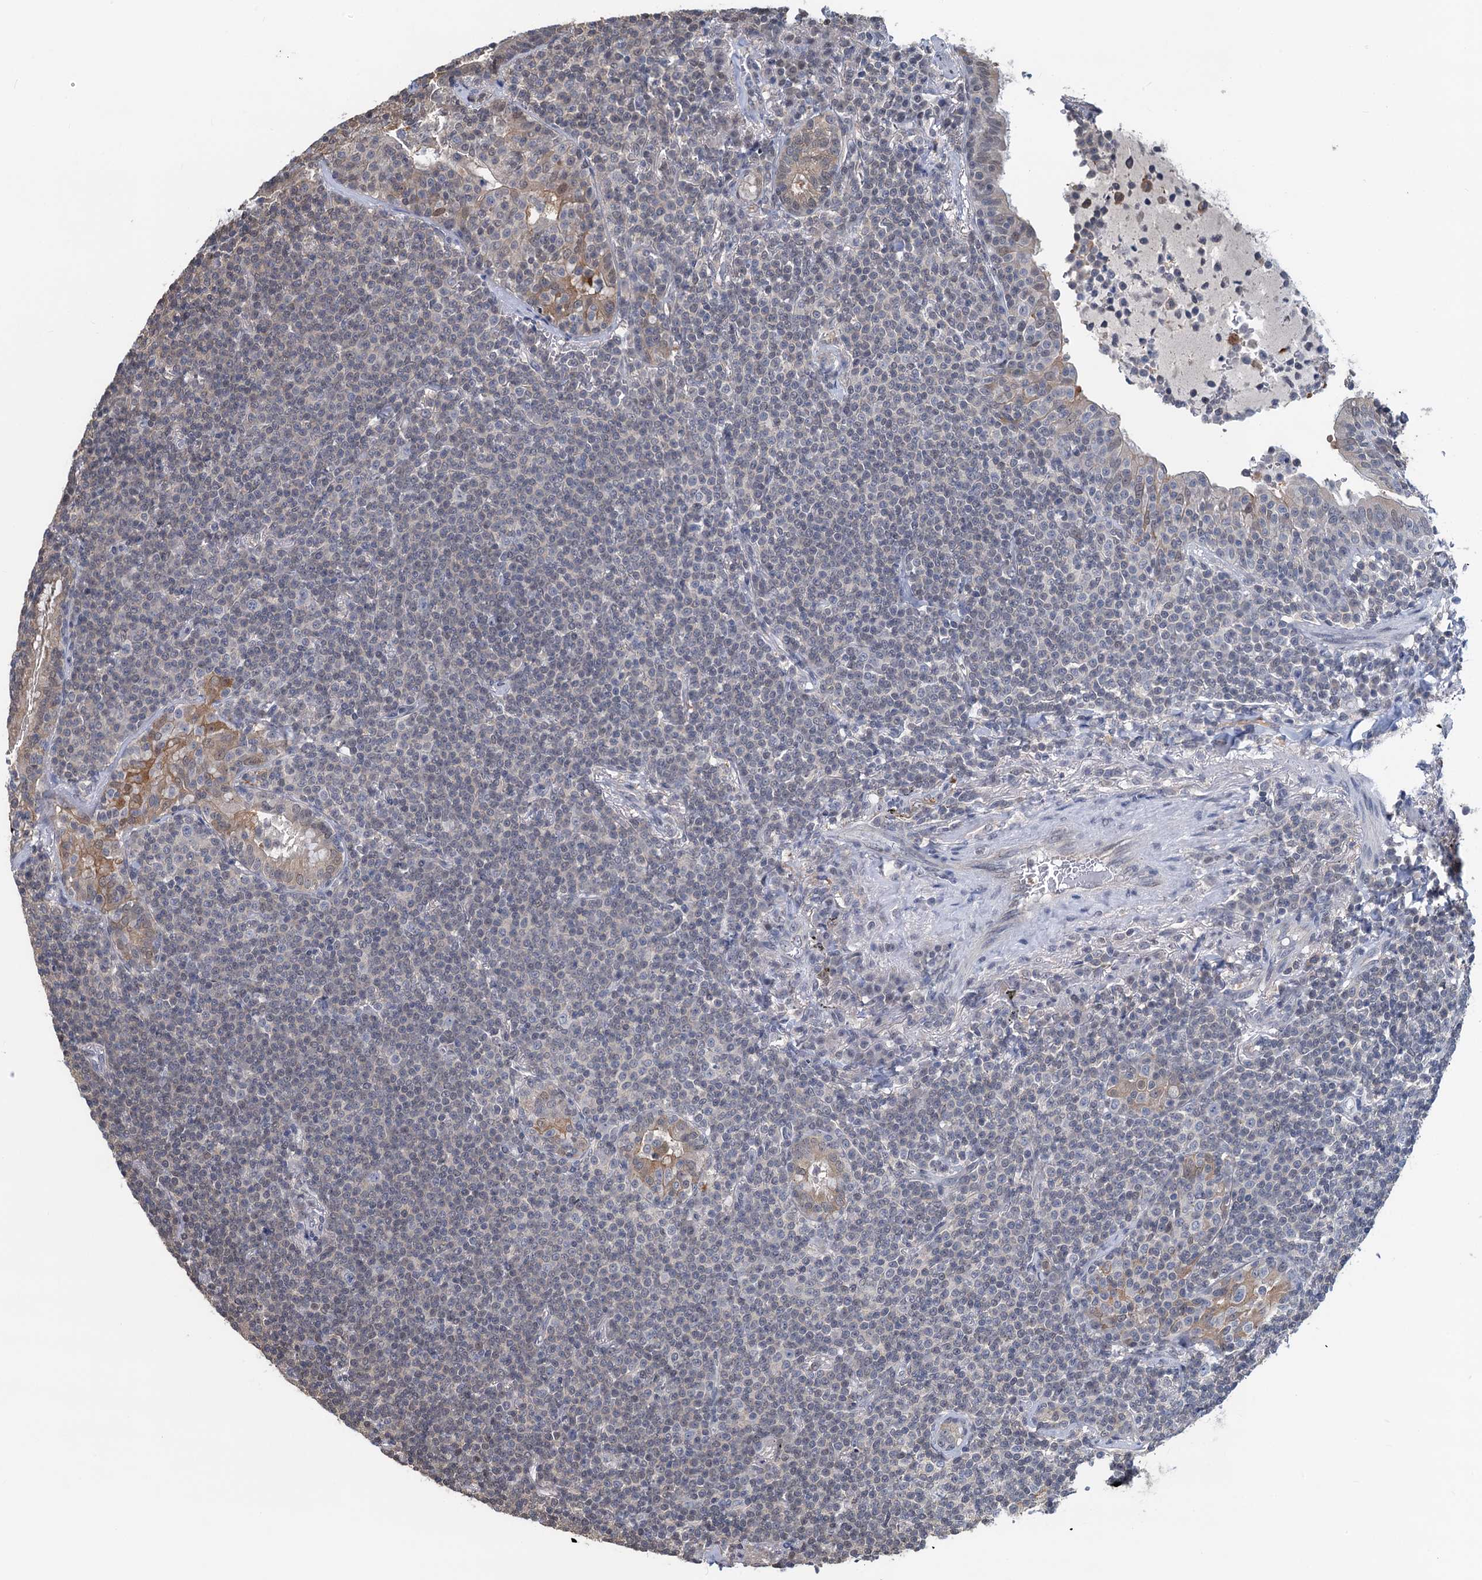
{"staining": {"intensity": "negative", "quantity": "none", "location": "none"}, "tissue": "lymphoma", "cell_type": "Tumor cells", "image_type": "cancer", "snomed": [{"axis": "morphology", "description": "Malignant lymphoma, non-Hodgkin's type, Low grade"}, {"axis": "topography", "description": "Lung"}], "caption": "Immunohistochemistry (IHC) of human malignant lymphoma, non-Hodgkin's type (low-grade) displays no staining in tumor cells. Brightfield microscopy of immunohistochemistry (IHC) stained with DAB (brown) and hematoxylin (blue), captured at high magnification.", "gene": "RTKN2", "patient": {"sex": "female", "age": 71}}